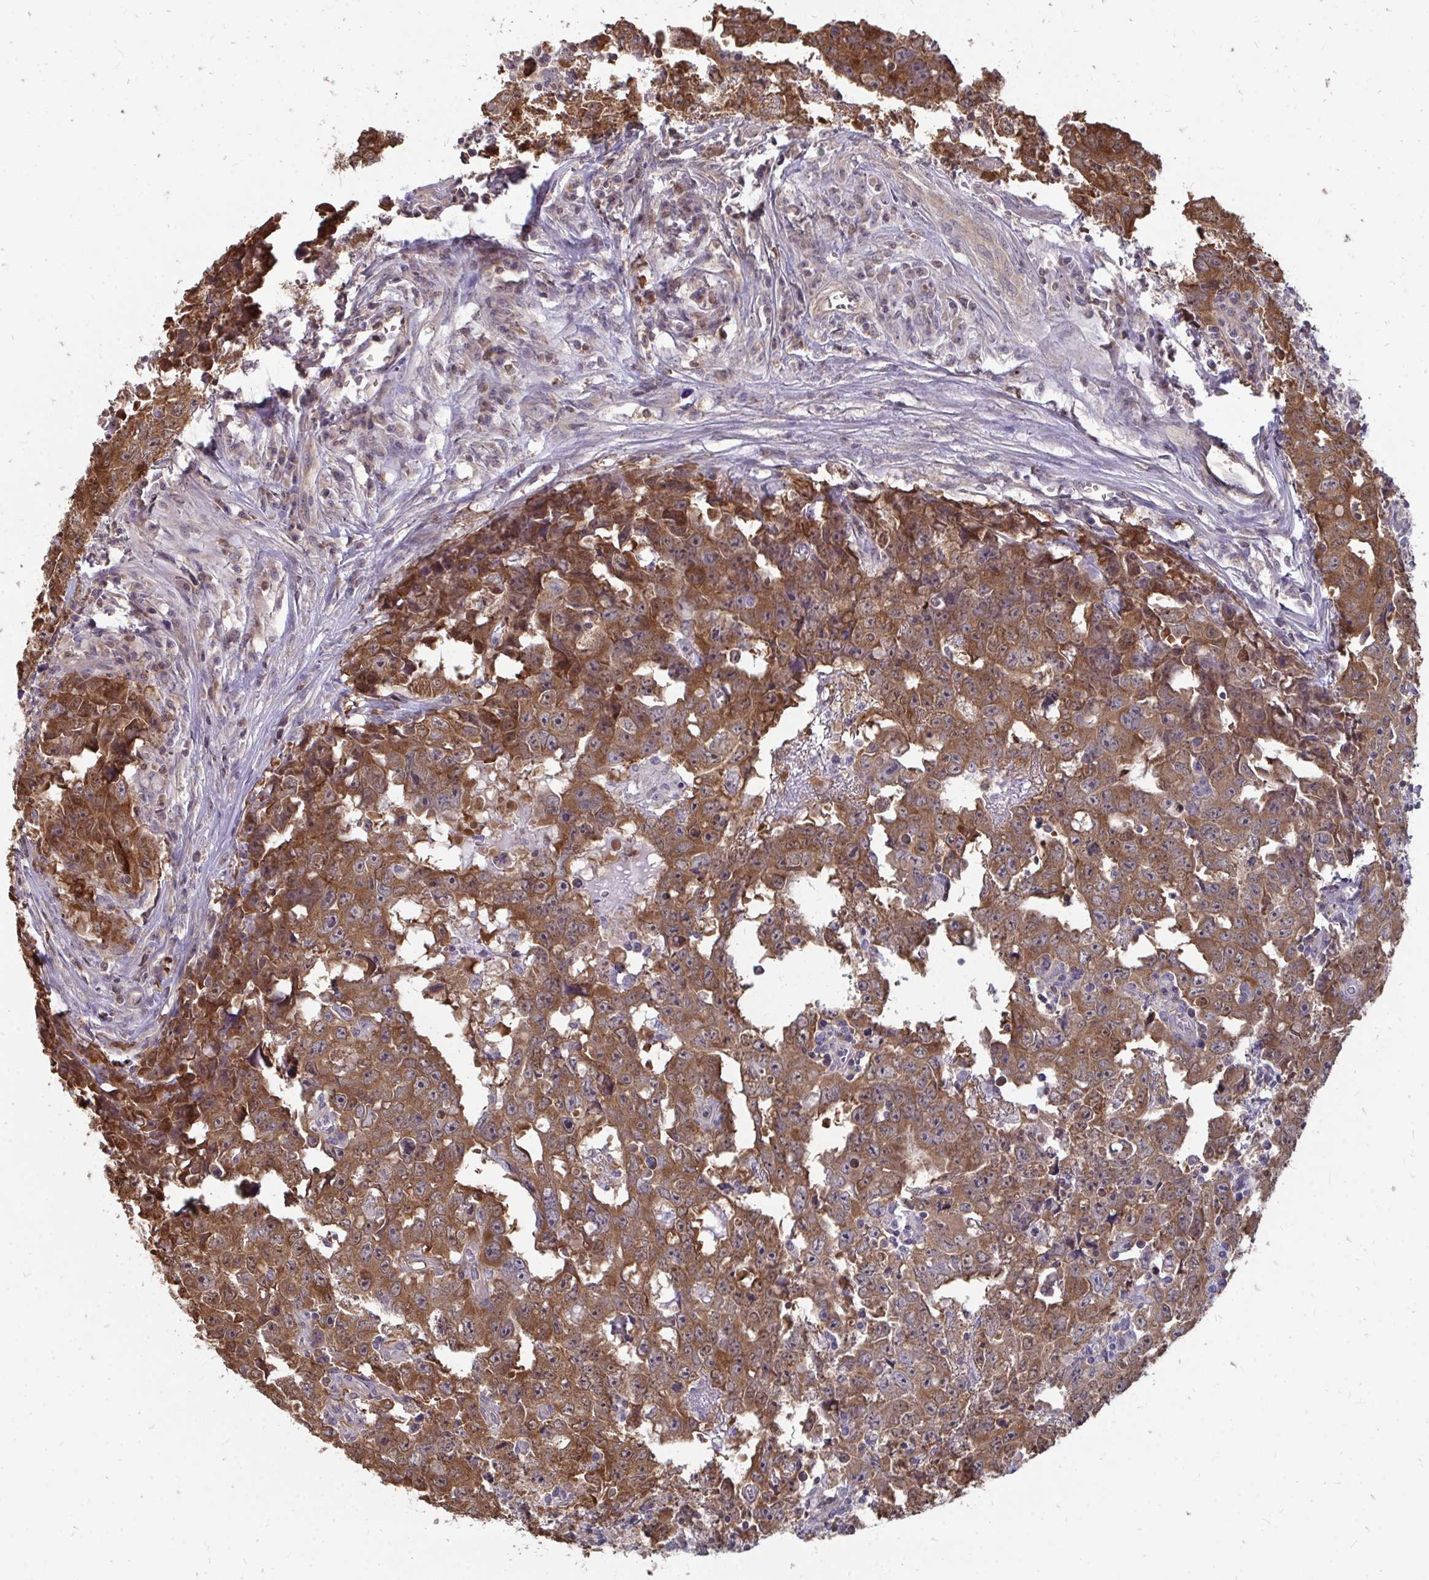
{"staining": {"intensity": "moderate", "quantity": ">75%", "location": "cytoplasmic/membranous"}, "tissue": "testis cancer", "cell_type": "Tumor cells", "image_type": "cancer", "snomed": [{"axis": "morphology", "description": "Carcinoma, Embryonal, NOS"}, {"axis": "topography", "description": "Testis"}], "caption": "Immunohistochemistry (DAB) staining of human embryonal carcinoma (testis) reveals moderate cytoplasmic/membranous protein positivity in approximately >75% of tumor cells. (IHC, brightfield microscopy, high magnification).", "gene": "DNAJA2", "patient": {"sex": "male", "age": 22}}